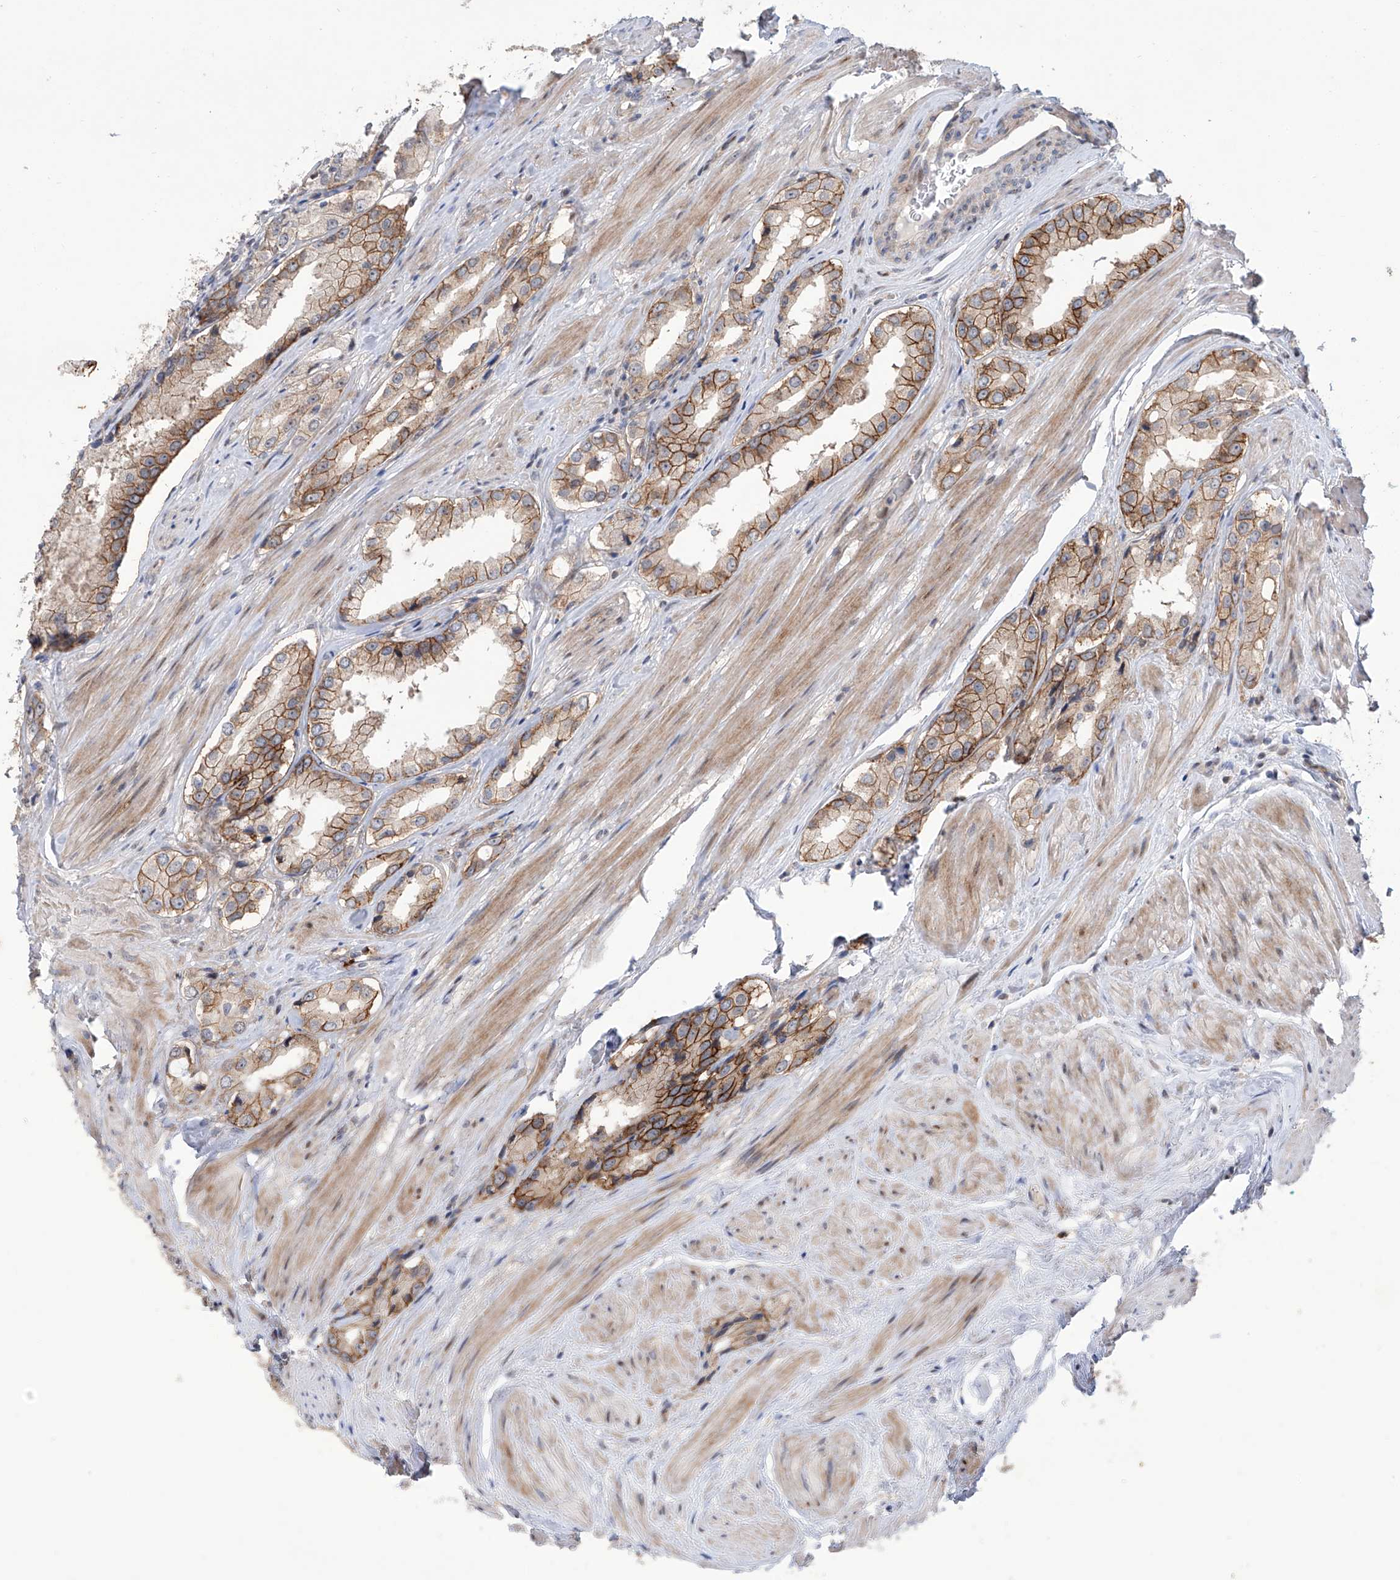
{"staining": {"intensity": "moderate", "quantity": "25%-75%", "location": "cytoplasmic/membranous"}, "tissue": "prostate cancer", "cell_type": "Tumor cells", "image_type": "cancer", "snomed": [{"axis": "morphology", "description": "Adenocarcinoma, Low grade"}, {"axis": "topography", "description": "Prostate"}], "caption": "Prostate cancer tissue reveals moderate cytoplasmic/membranous expression in approximately 25%-75% of tumor cells", "gene": "LRRC1", "patient": {"sex": "male", "age": 54}}